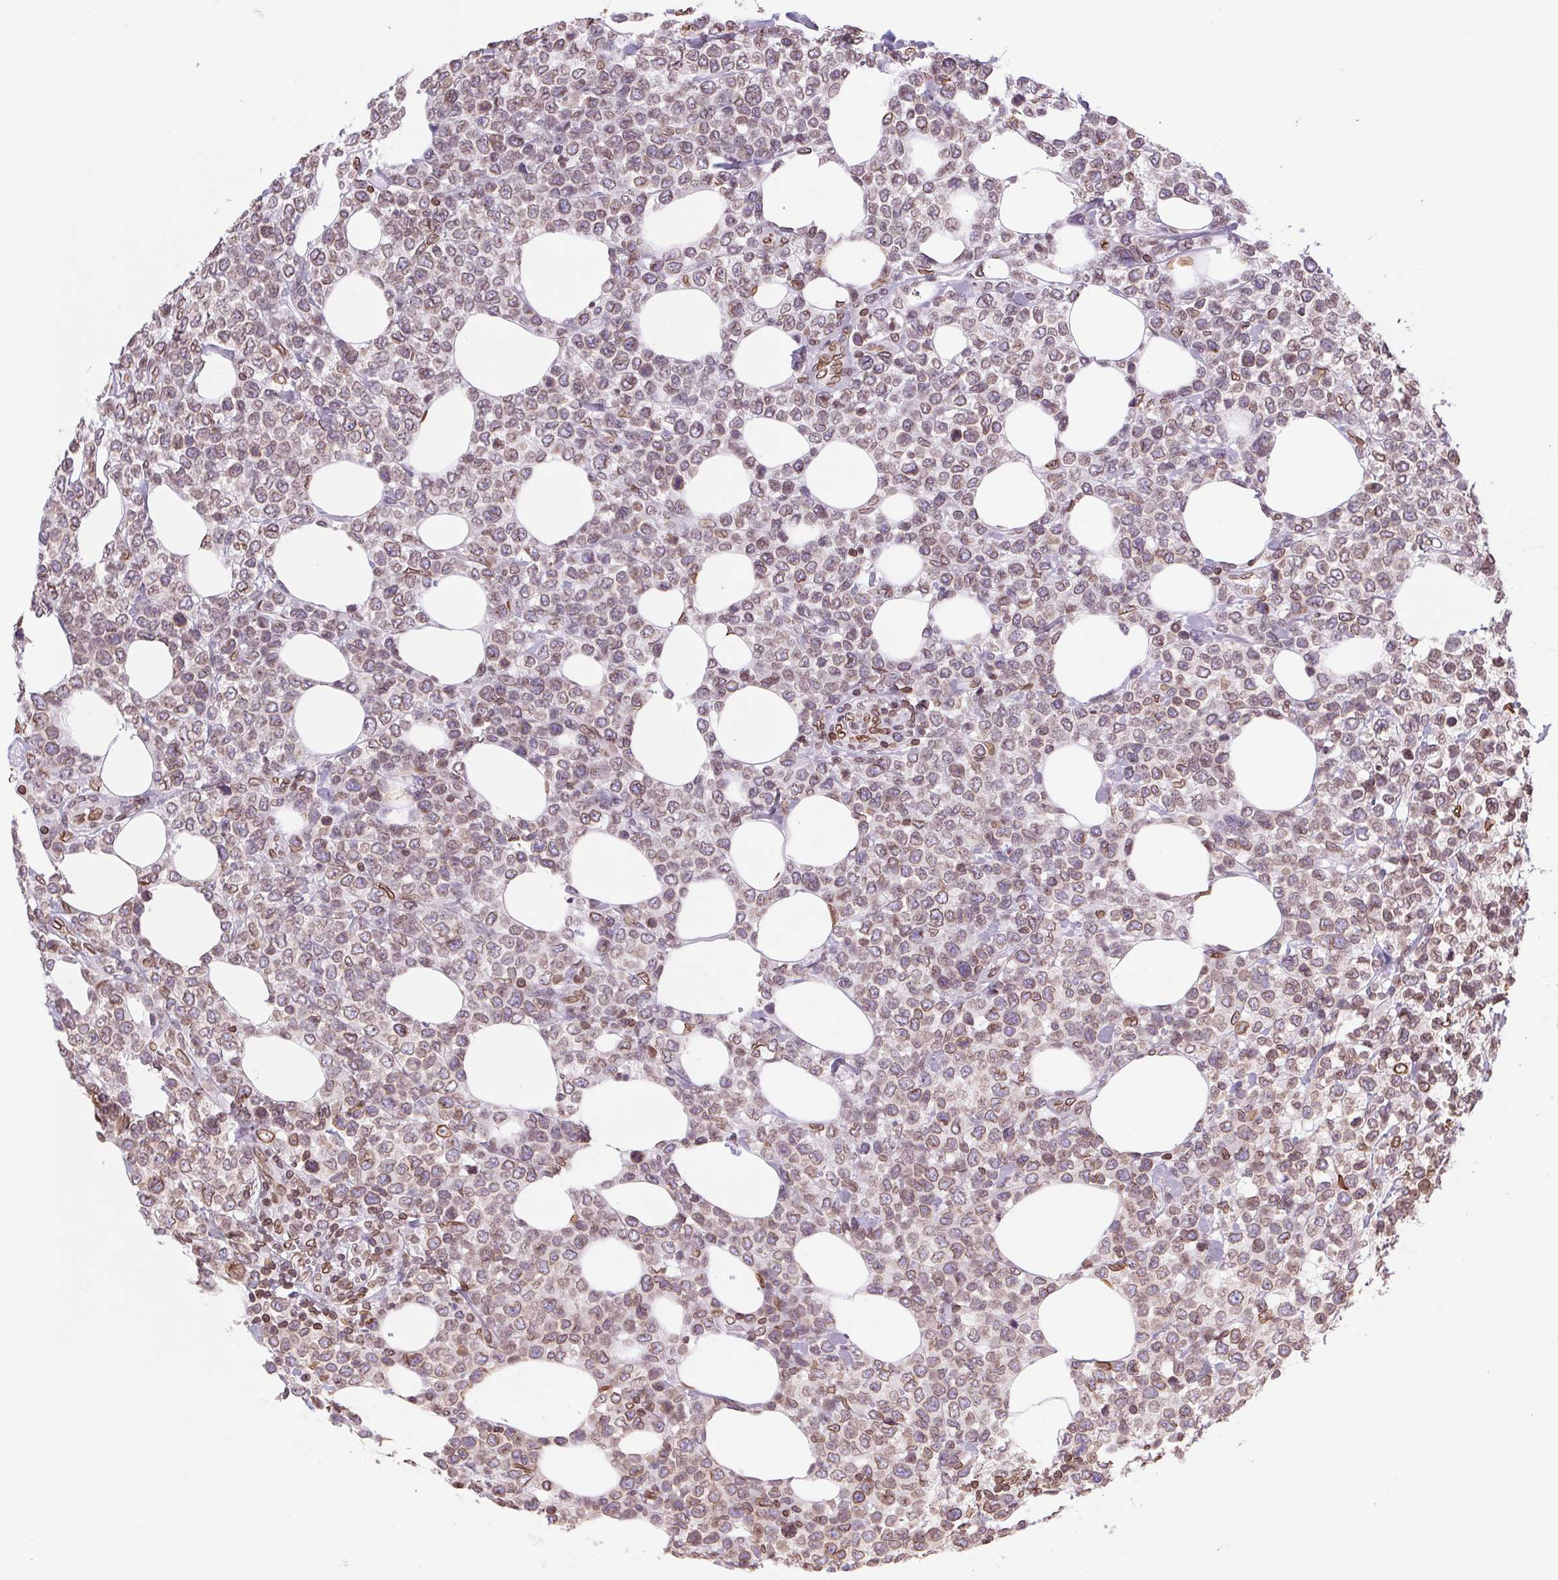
{"staining": {"intensity": "moderate", "quantity": "25%-75%", "location": "cytoplasmic/membranous,nuclear"}, "tissue": "lymphoma", "cell_type": "Tumor cells", "image_type": "cancer", "snomed": [{"axis": "morphology", "description": "Malignant lymphoma, non-Hodgkin's type, High grade"}, {"axis": "topography", "description": "Soft tissue"}], "caption": "A medium amount of moderate cytoplasmic/membranous and nuclear positivity is identified in about 25%-75% of tumor cells in lymphoma tissue.", "gene": "LMNB2", "patient": {"sex": "female", "age": 56}}